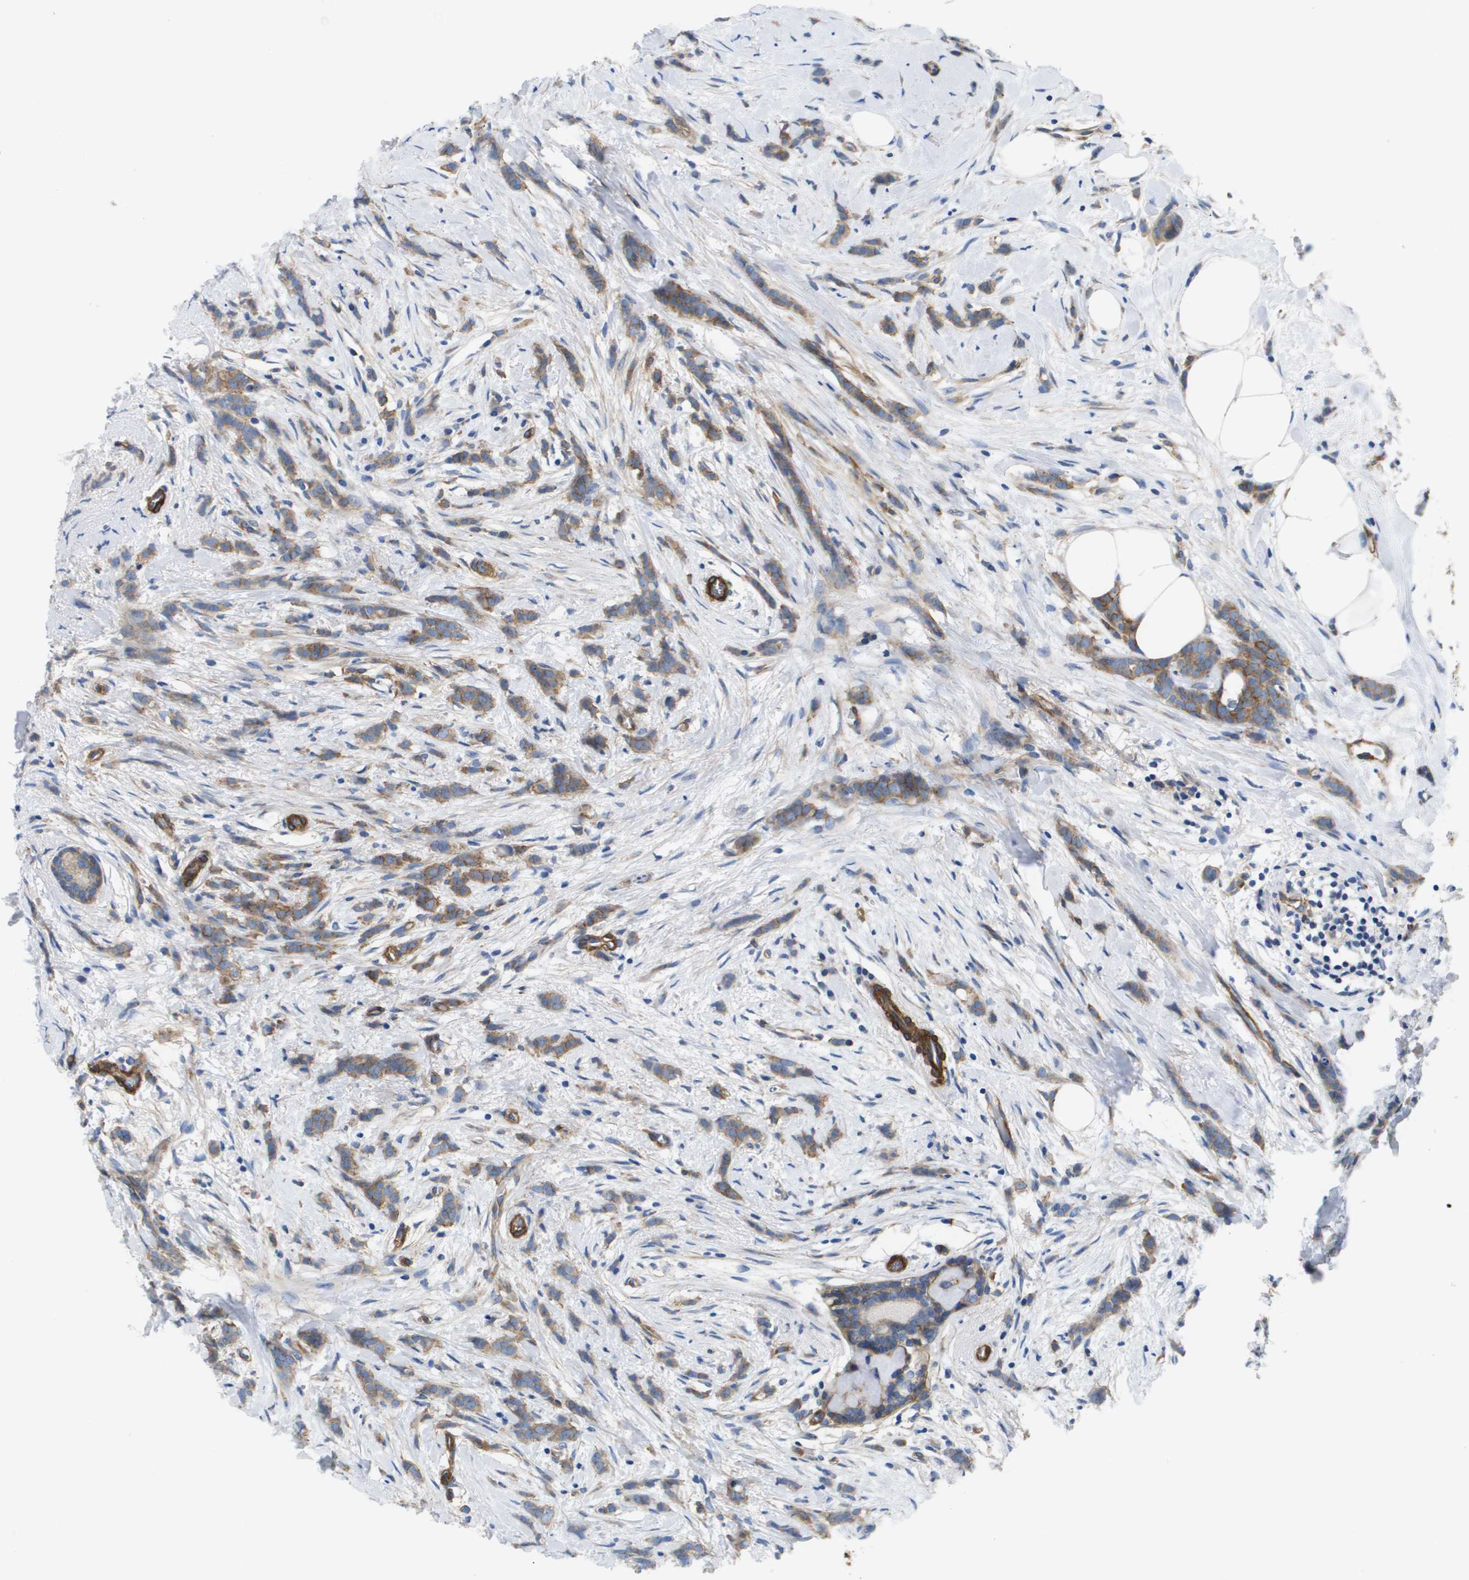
{"staining": {"intensity": "moderate", "quantity": ">75%", "location": "cytoplasmic/membranous"}, "tissue": "breast cancer", "cell_type": "Tumor cells", "image_type": "cancer", "snomed": [{"axis": "morphology", "description": "Lobular carcinoma, in situ"}, {"axis": "morphology", "description": "Lobular carcinoma"}, {"axis": "topography", "description": "Breast"}], "caption": "Immunohistochemistry (IHC) image of neoplastic tissue: lobular carcinoma in situ (breast) stained using IHC displays medium levels of moderate protein expression localized specifically in the cytoplasmic/membranous of tumor cells, appearing as a cytoplasmic/membranous brown color.", "gene": "LPP", "patient": {"sex": "female", "age": 41}}